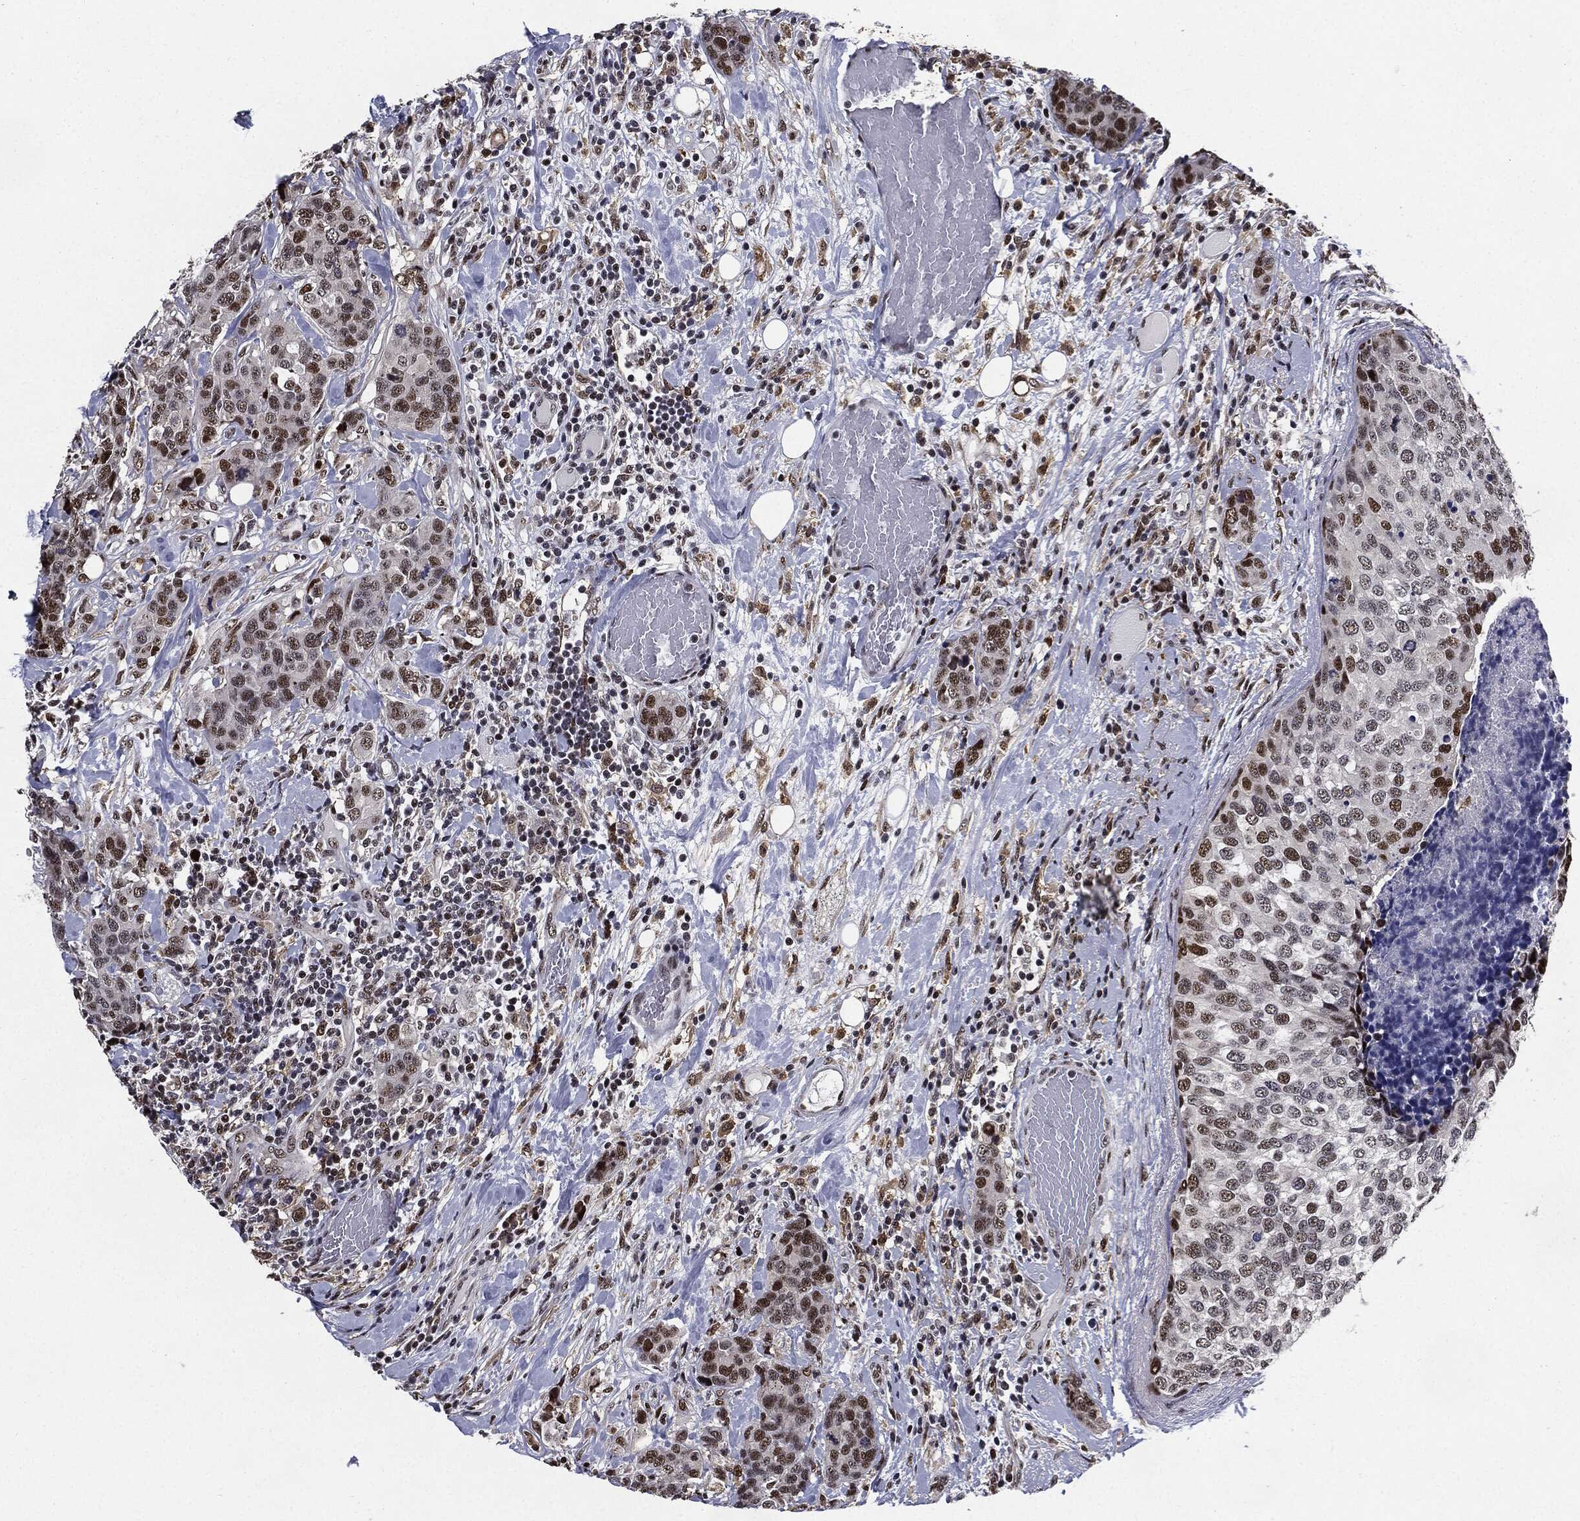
{"staining": {"intensity": "strong", "quantity": "25%-75%", "location": "nuclear"}, "tissue": "breast cancer", "cell_type": "Tumor cells", "image_type": "cancer", "snomed": [{"axis": "morphology", "description": "Lobular carcinoma"}, {"axis": "topography", "description": "Breast"}], "caption": "A high amount of strong nuclear expression is identified in about 25%-75% of tumor cells in breast cancer tissue.", "gene": "JUN", "patient": {"sex": "female", "age": 59}}